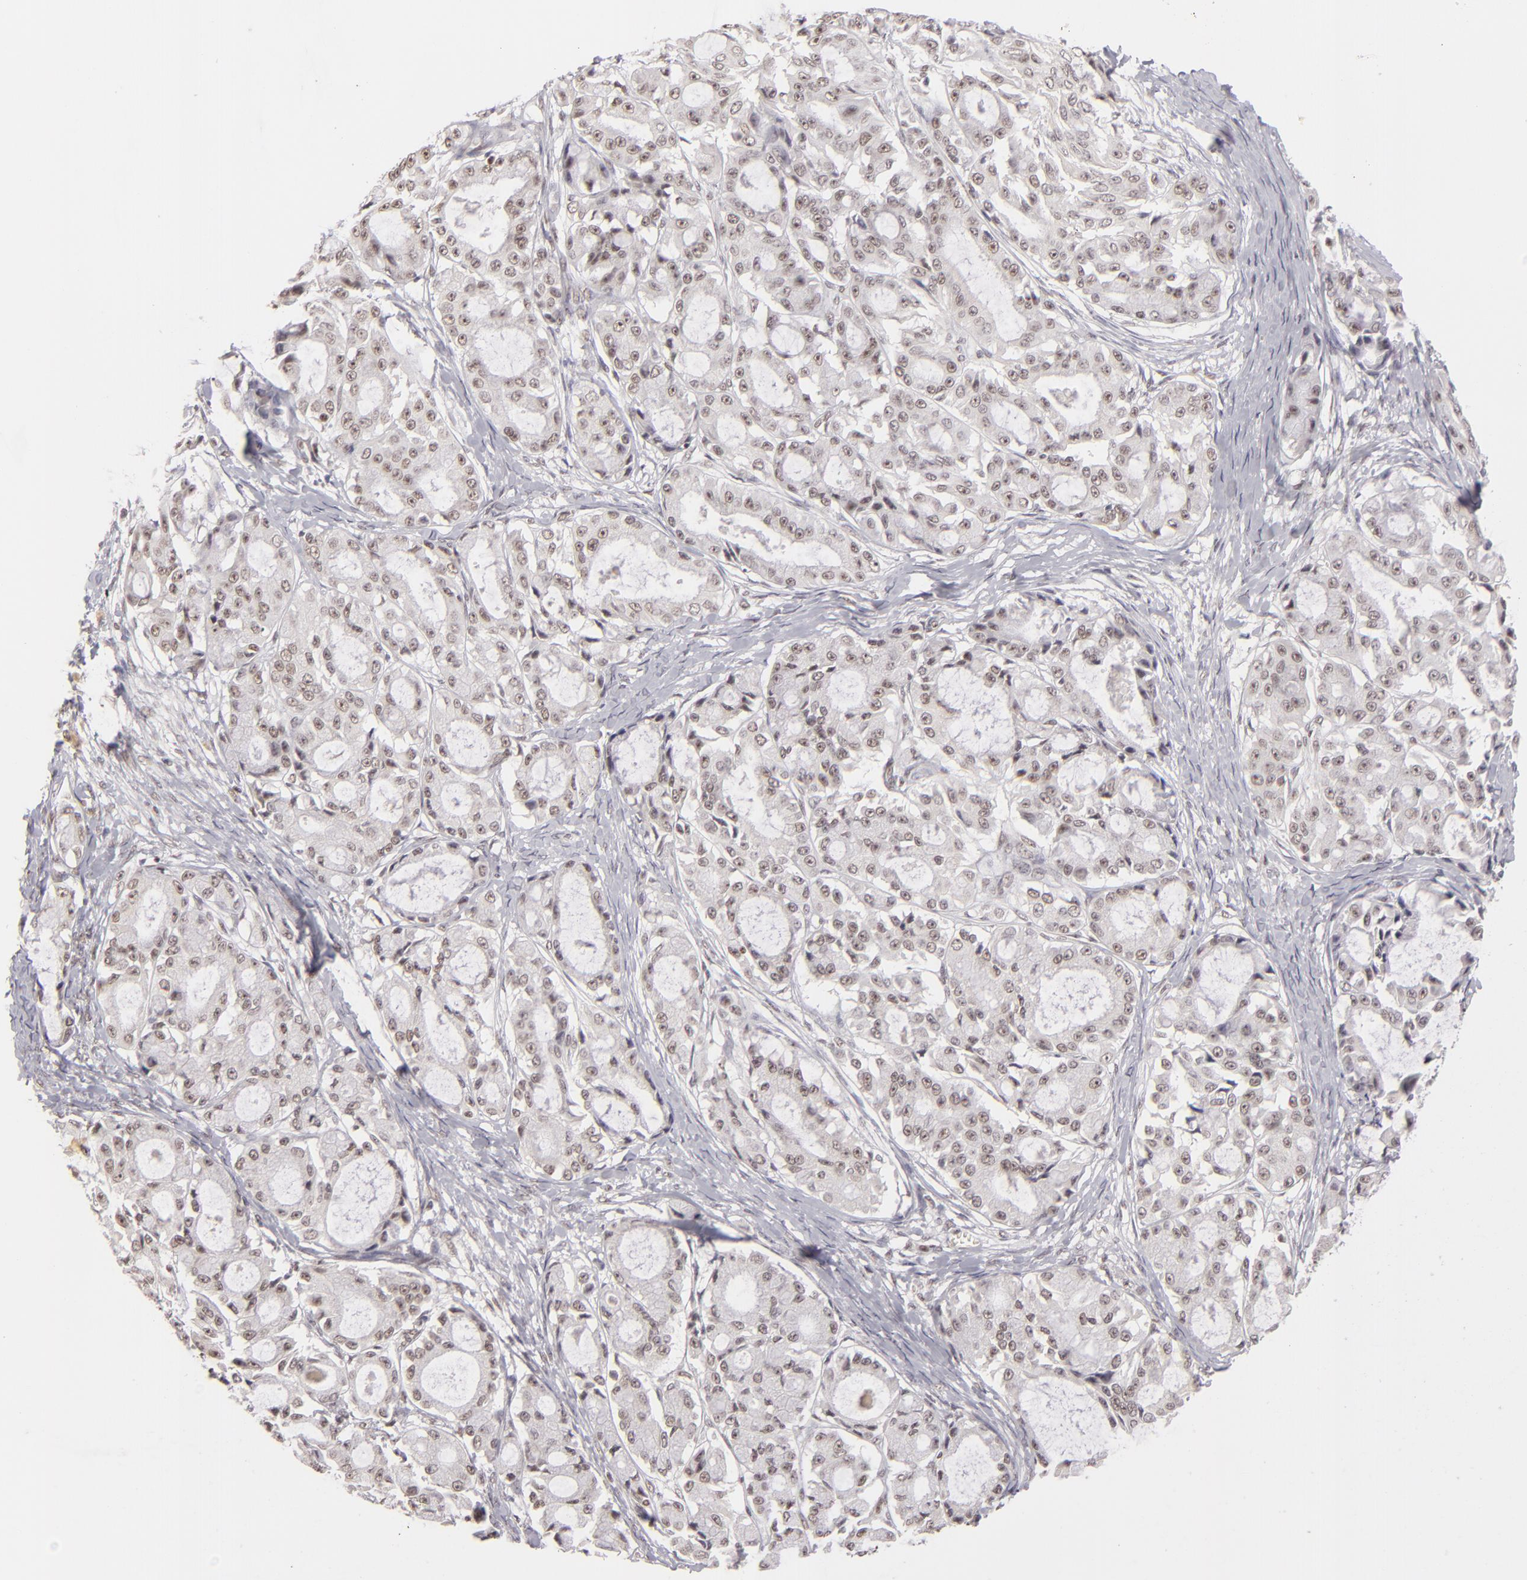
{"staining": {"intensity": "weak", "quantity": "<25%", "location": "nuclear"}, "tissue": "ovarian cancer", "cell_type": "Tumor cells", "image_type": "cancer", "snomed": [{"axis": "morphology", "description": "Carcinoma, endometroid"}, {"axis": "topography", "description": "Ovary"}], "caption": "Protein analysis of endometroid carcinoma (ovarian) displays no significant staining in tumor cells.", "gene": "DAXX", "patient": {"sex": "female", "age": 61}}